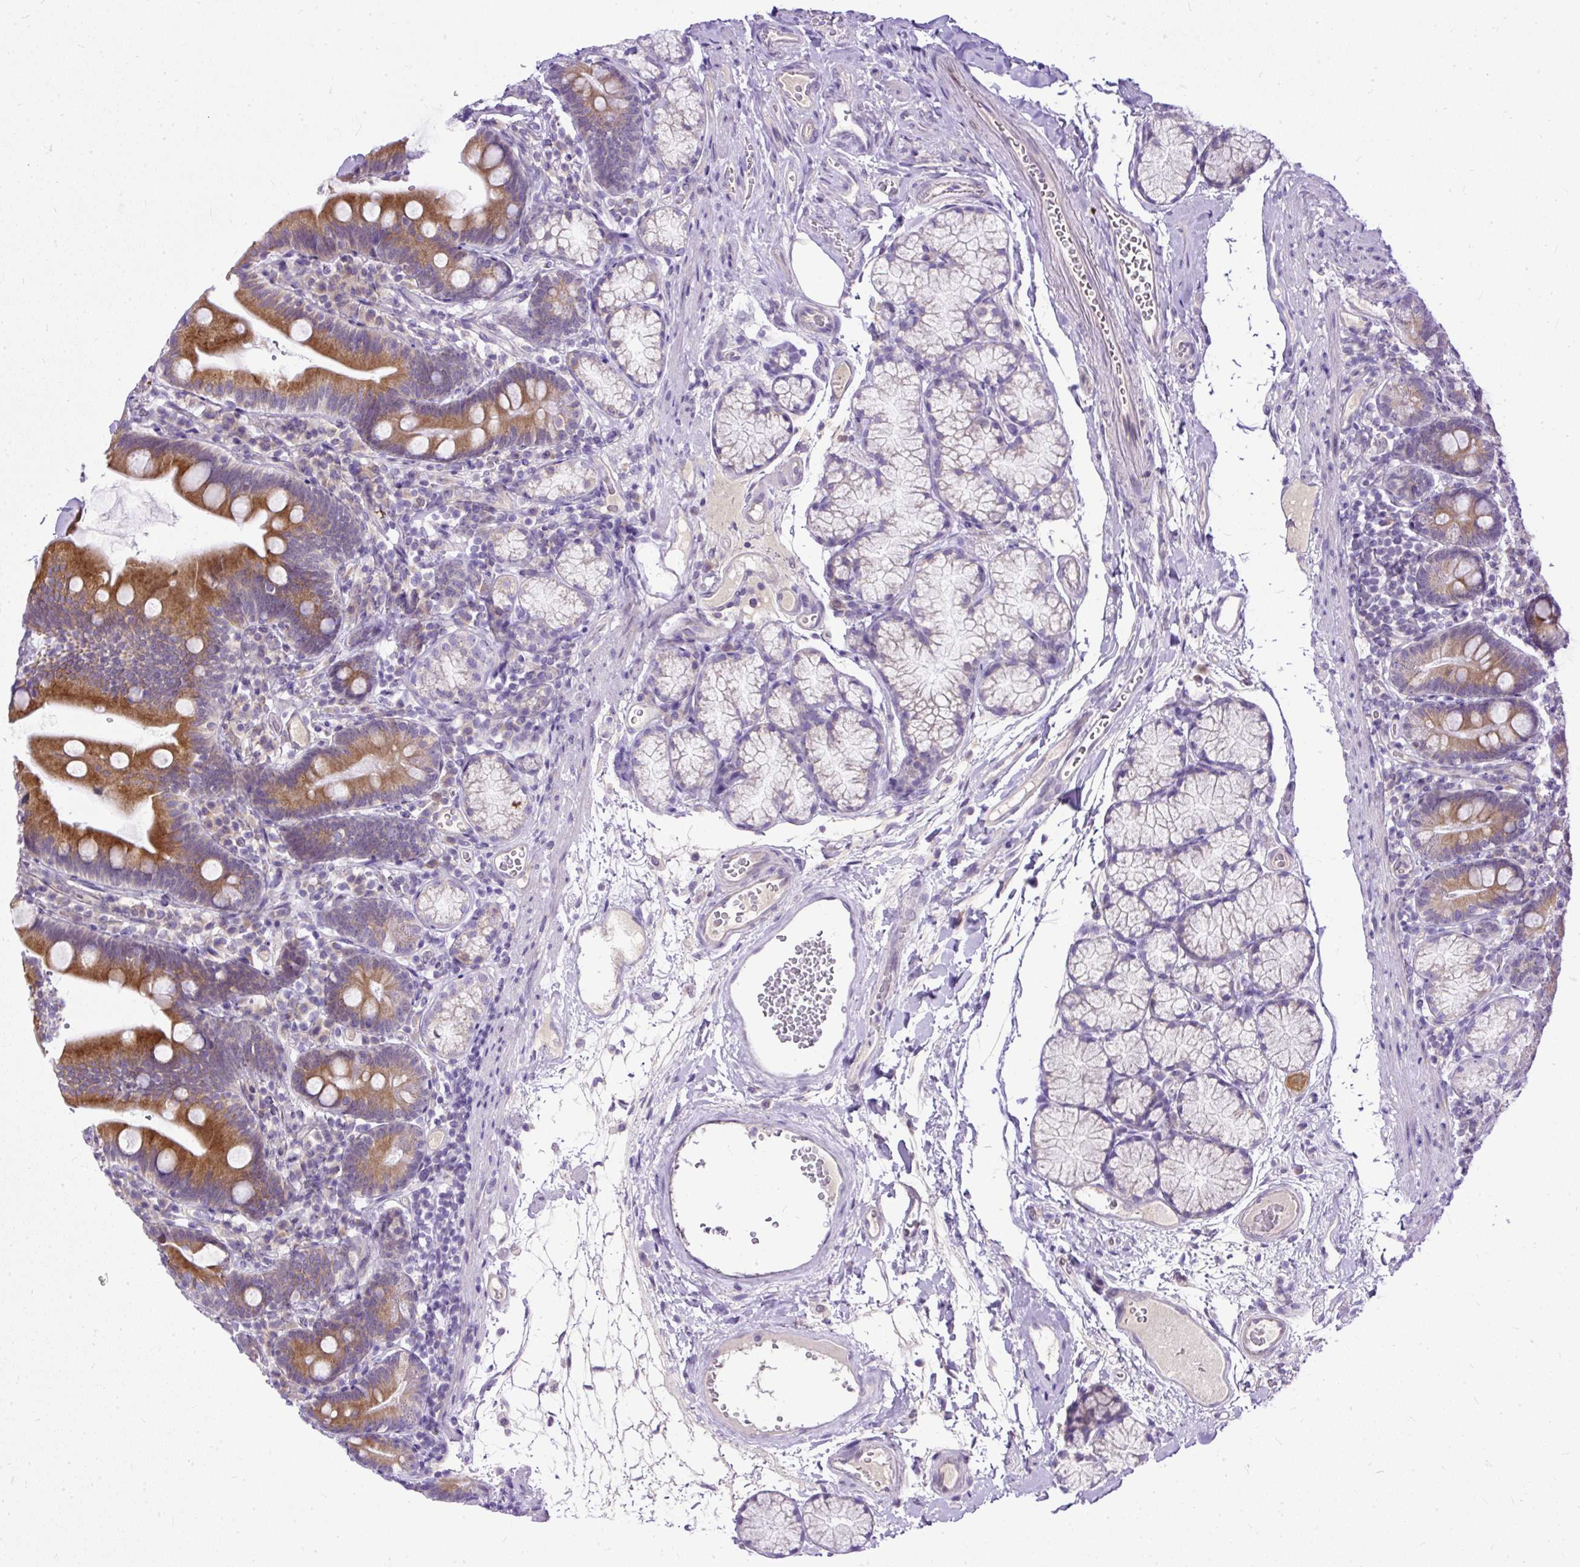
{"staining": {"intensity": "strong", "quantity": ">75%", "location": "cytoplasmic/membranous"}, "tissue": "duodenum", "cell_type": "Glandular cells", "image_type": "normal", "snomed": [{"axis": "morphology", "description": "Normal tissue, NOS"}, {"axis": "topography", "description": "Duodenum"}], "caption": "Protein staining displays strong cytoplasmic/membranous expression in about >75% of glandular cells in unremarkable duodenum.", "gene": "AMFR", "patient": {"sex": "female", "age": 67}}